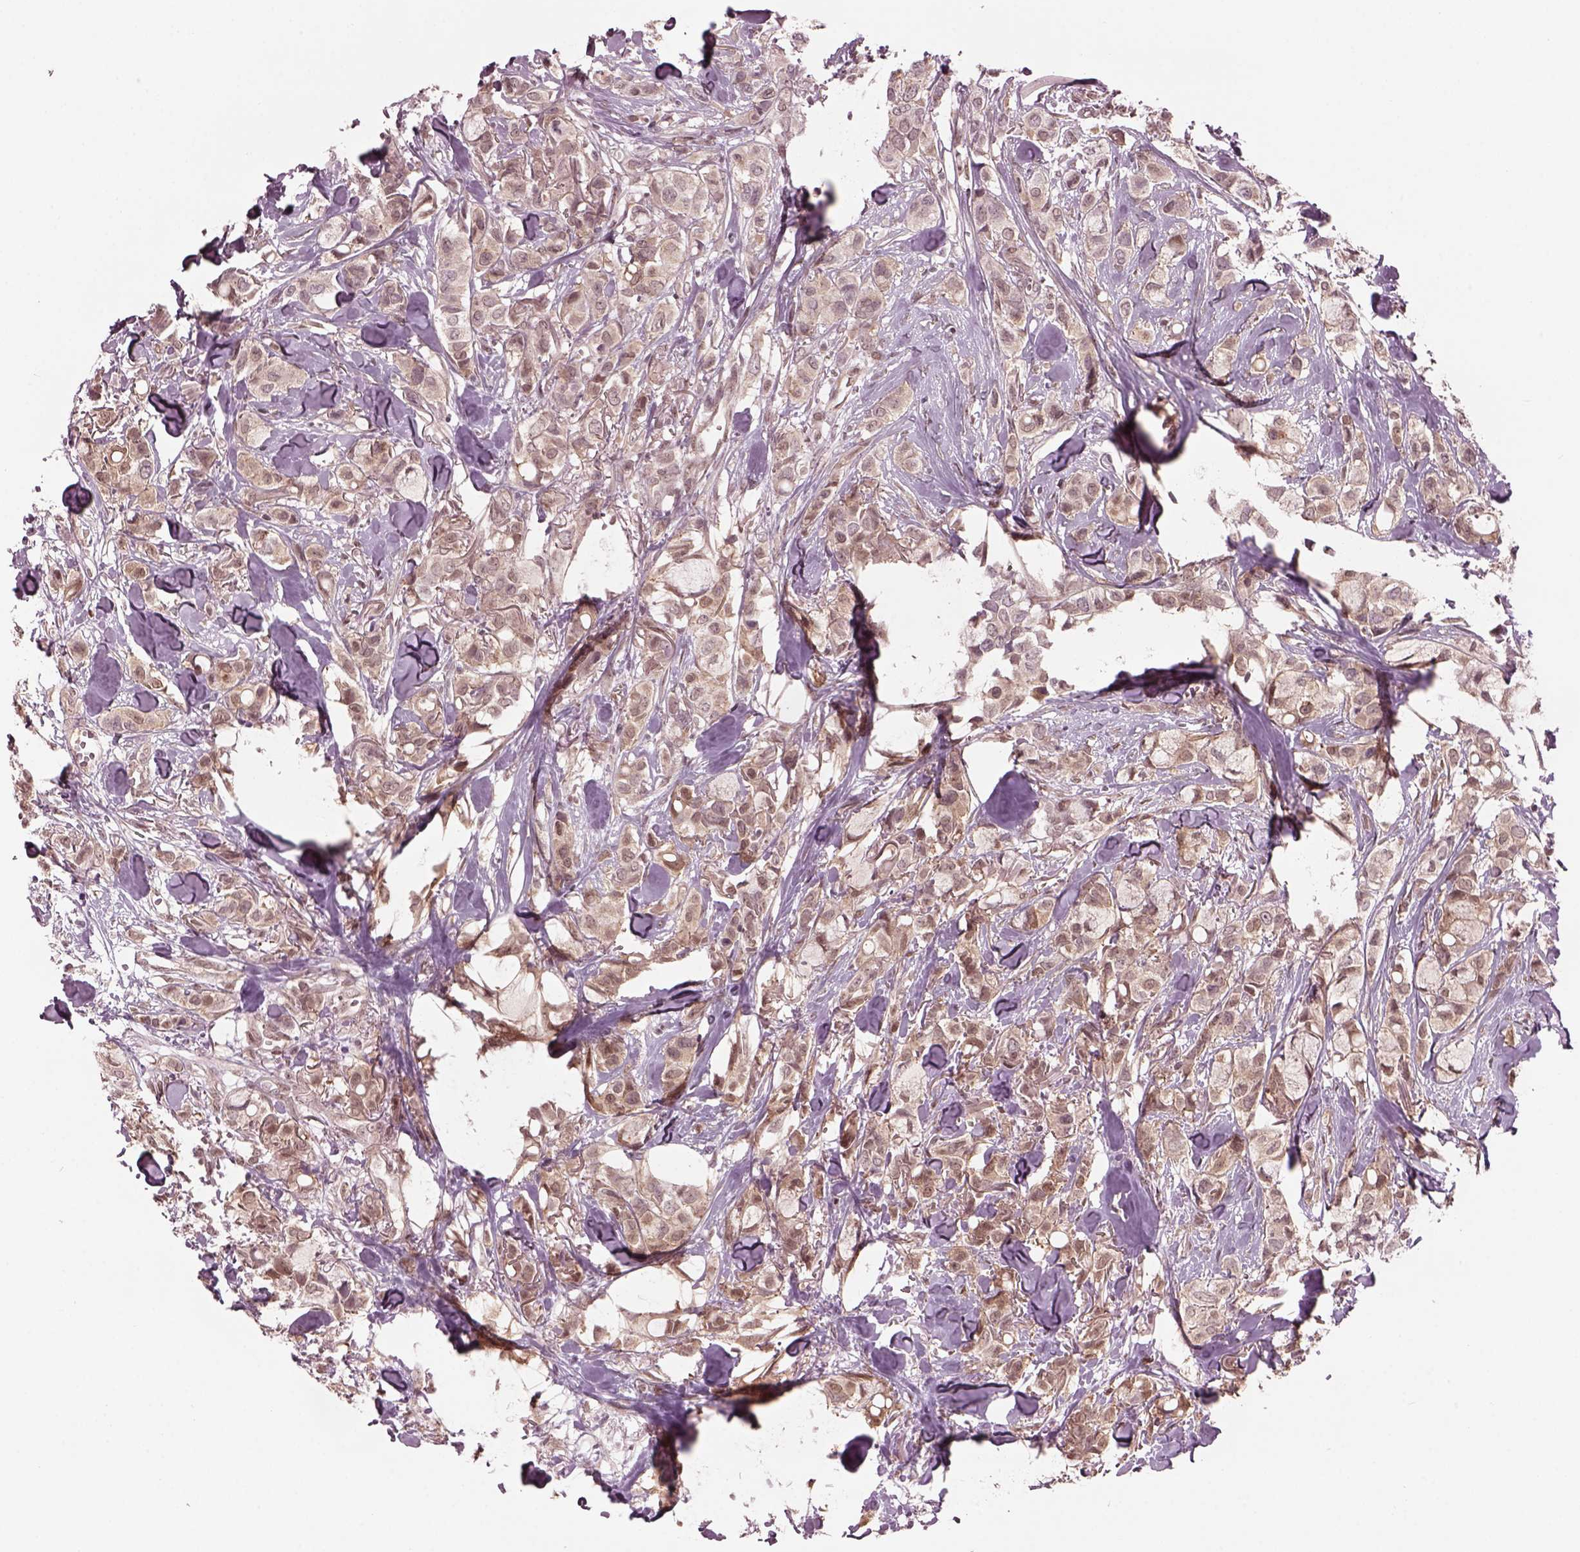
{"staining": {"intensity": "weak", "quantity": ">75%", "location": "cytoplasmic/membranous"}, "tissue": "breast cancer", "cell_type": "Tumor cells", "image_type": "cancer", "snomed": [{"axis": "morphology", "description": "Duct carcinoma"}, {"axis": "topography", "description": "Breast"}], "caption": "Protein staining of breast infiltrating ductal carcinoma tissue reveals weak cytoplasmic/membranous positivity in approximately >75% of tumor cells. The staining was performed using DAB to visualize the protein expression in brown, while the nuclei were stained in blue with hematoxylin (Magnification: 20x).", "gene": "SRI", "patient": {"sex": "female", "age": 85}}